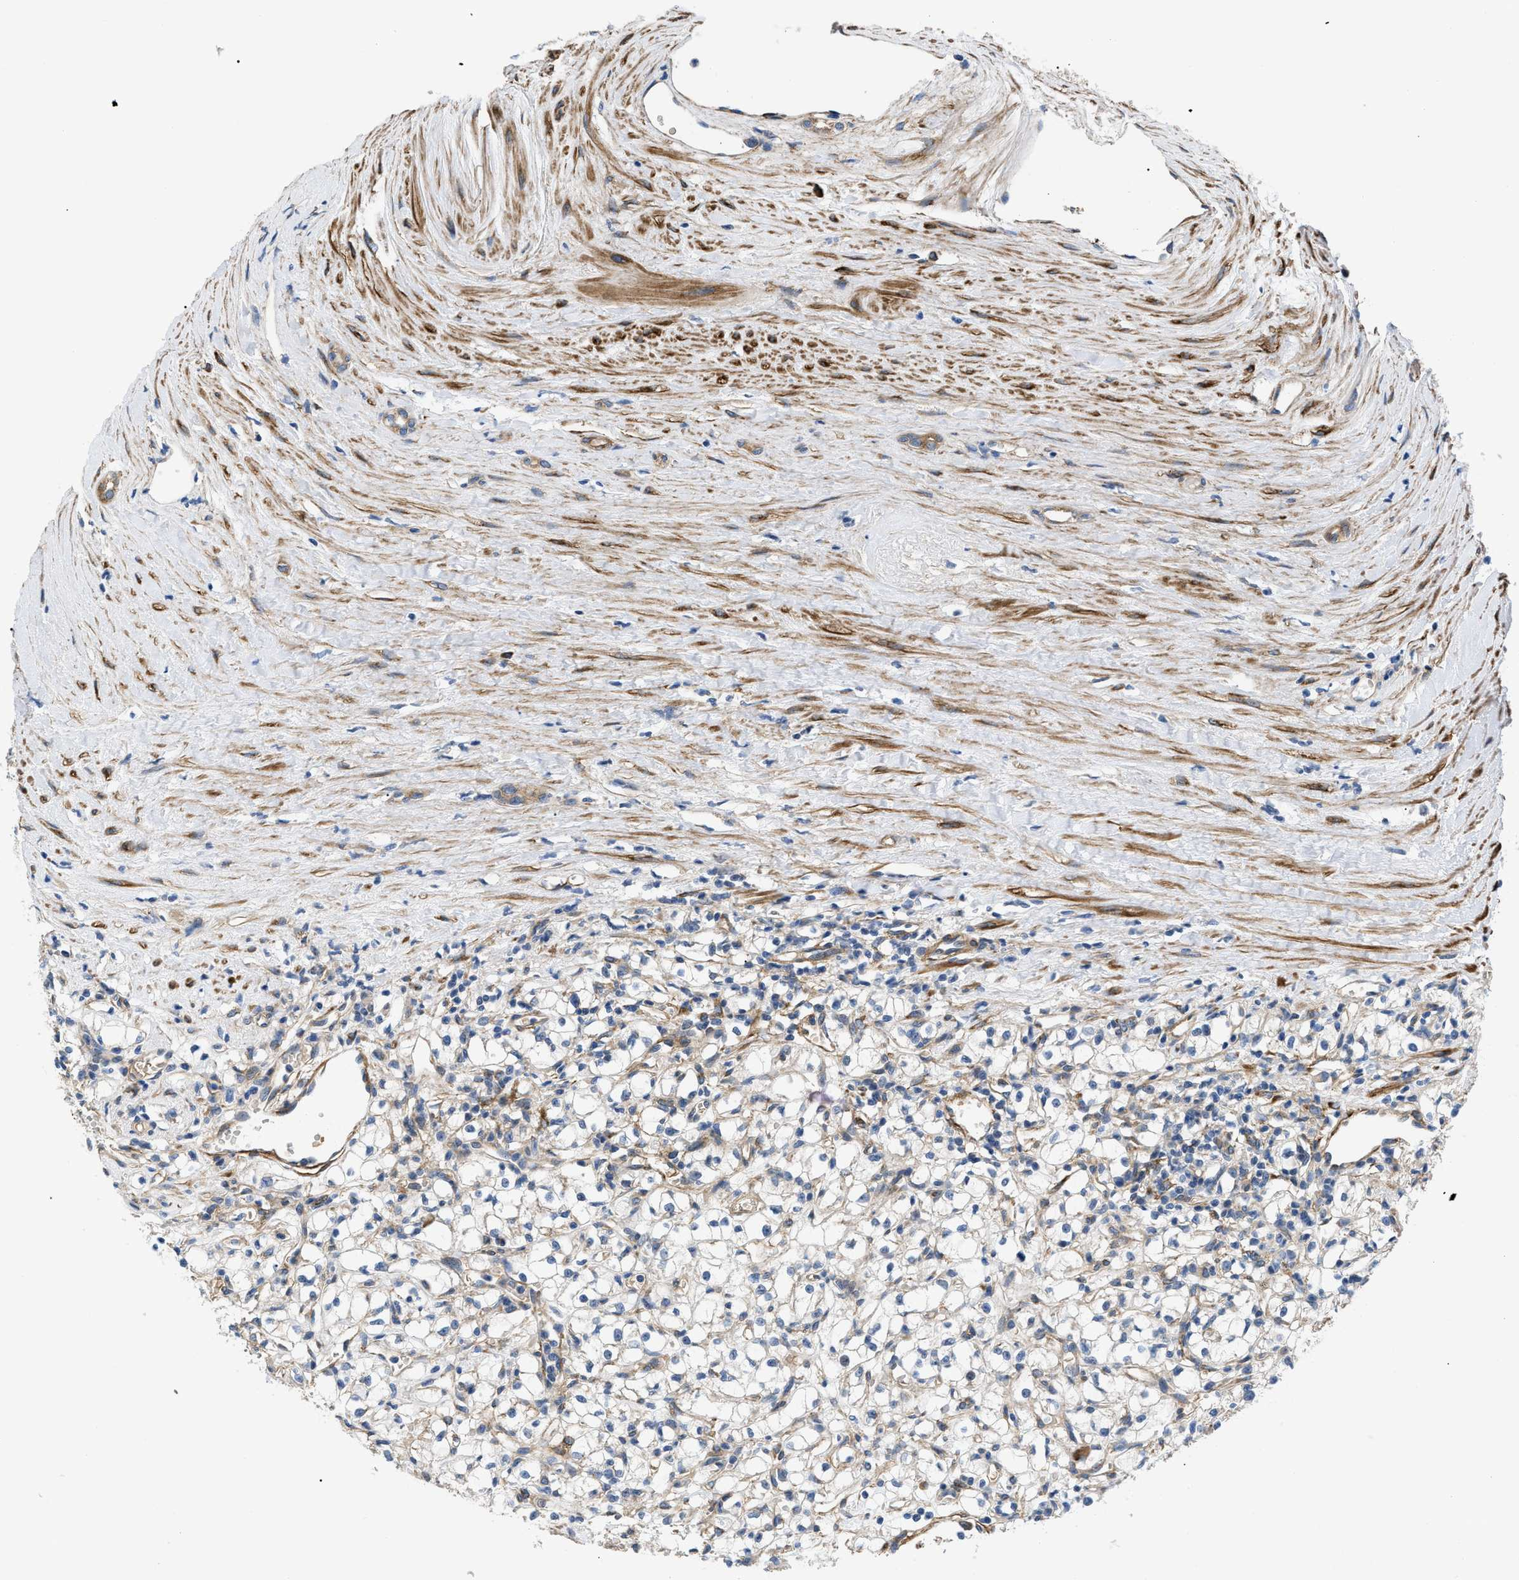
{"staining": {"intensity": "weak", "quantity": "25%-75%", "location": "cytoplasmic/membranous"}, "tissue": "renal cancer", "cell_type": "Tumor cells", "image_type": "cancer", "snomed": [{"axis": "morphology", "description": "Adenocarcinoma, NOS"}, {"axis": "topography", "description": "Kidney"}], "caption": "Tumor cells reveal low levels of weak cytoplasmic/membranous staining in about 25%-75% of cells in renal cancer. The protein is stained brown, and the nuclei are stained in blue (DAB (3,3'-diaminobenzidine) IHC with brightfield microscopy, high magnification).", "gene": "MYO10", "patient": {"sex": "male", "age": 56}}